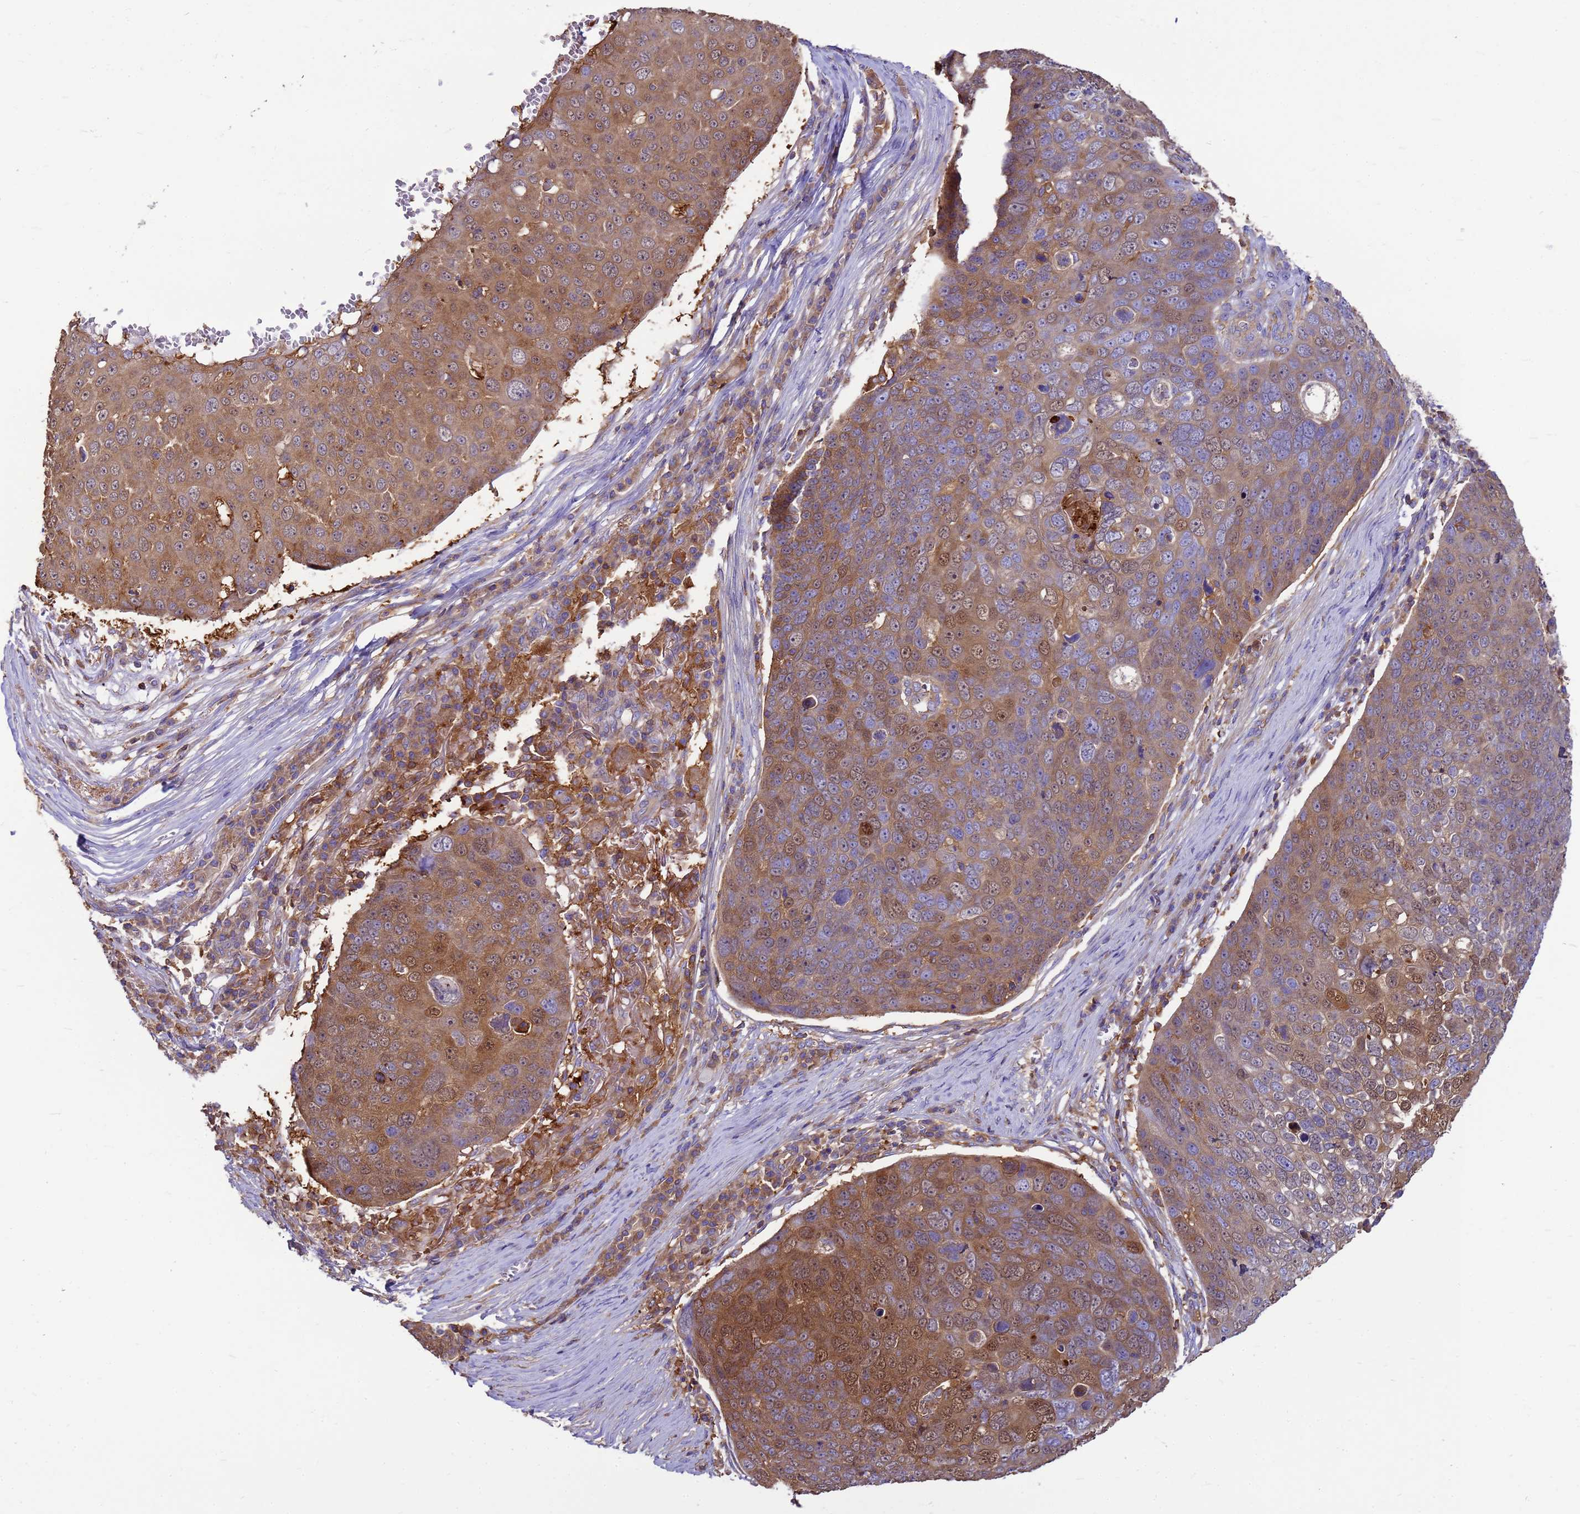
{"staining": {"intensity": "moderate", "quantity": ">75%", "location": "cytoplasmic/membranous,nuclear"}, "tissue": "skin cancer", "cell_type": "Tumor cells", "image_type": "cancer", "snomed": [{"axis": "morphology", "description": "Squamous cell carcinoma, NOS"}, {"axis": "topography", "description": "Skin"}], "caption": "DAB immunohistochemical staining of human skin cancer (squamous cell carcinoma) shows moderate cytoplasmic/membranous and nuclear protein staining in about >75% of tumor cells.", "gene": "ZNF235", "patient": {"sex": "male", "age": 71}}